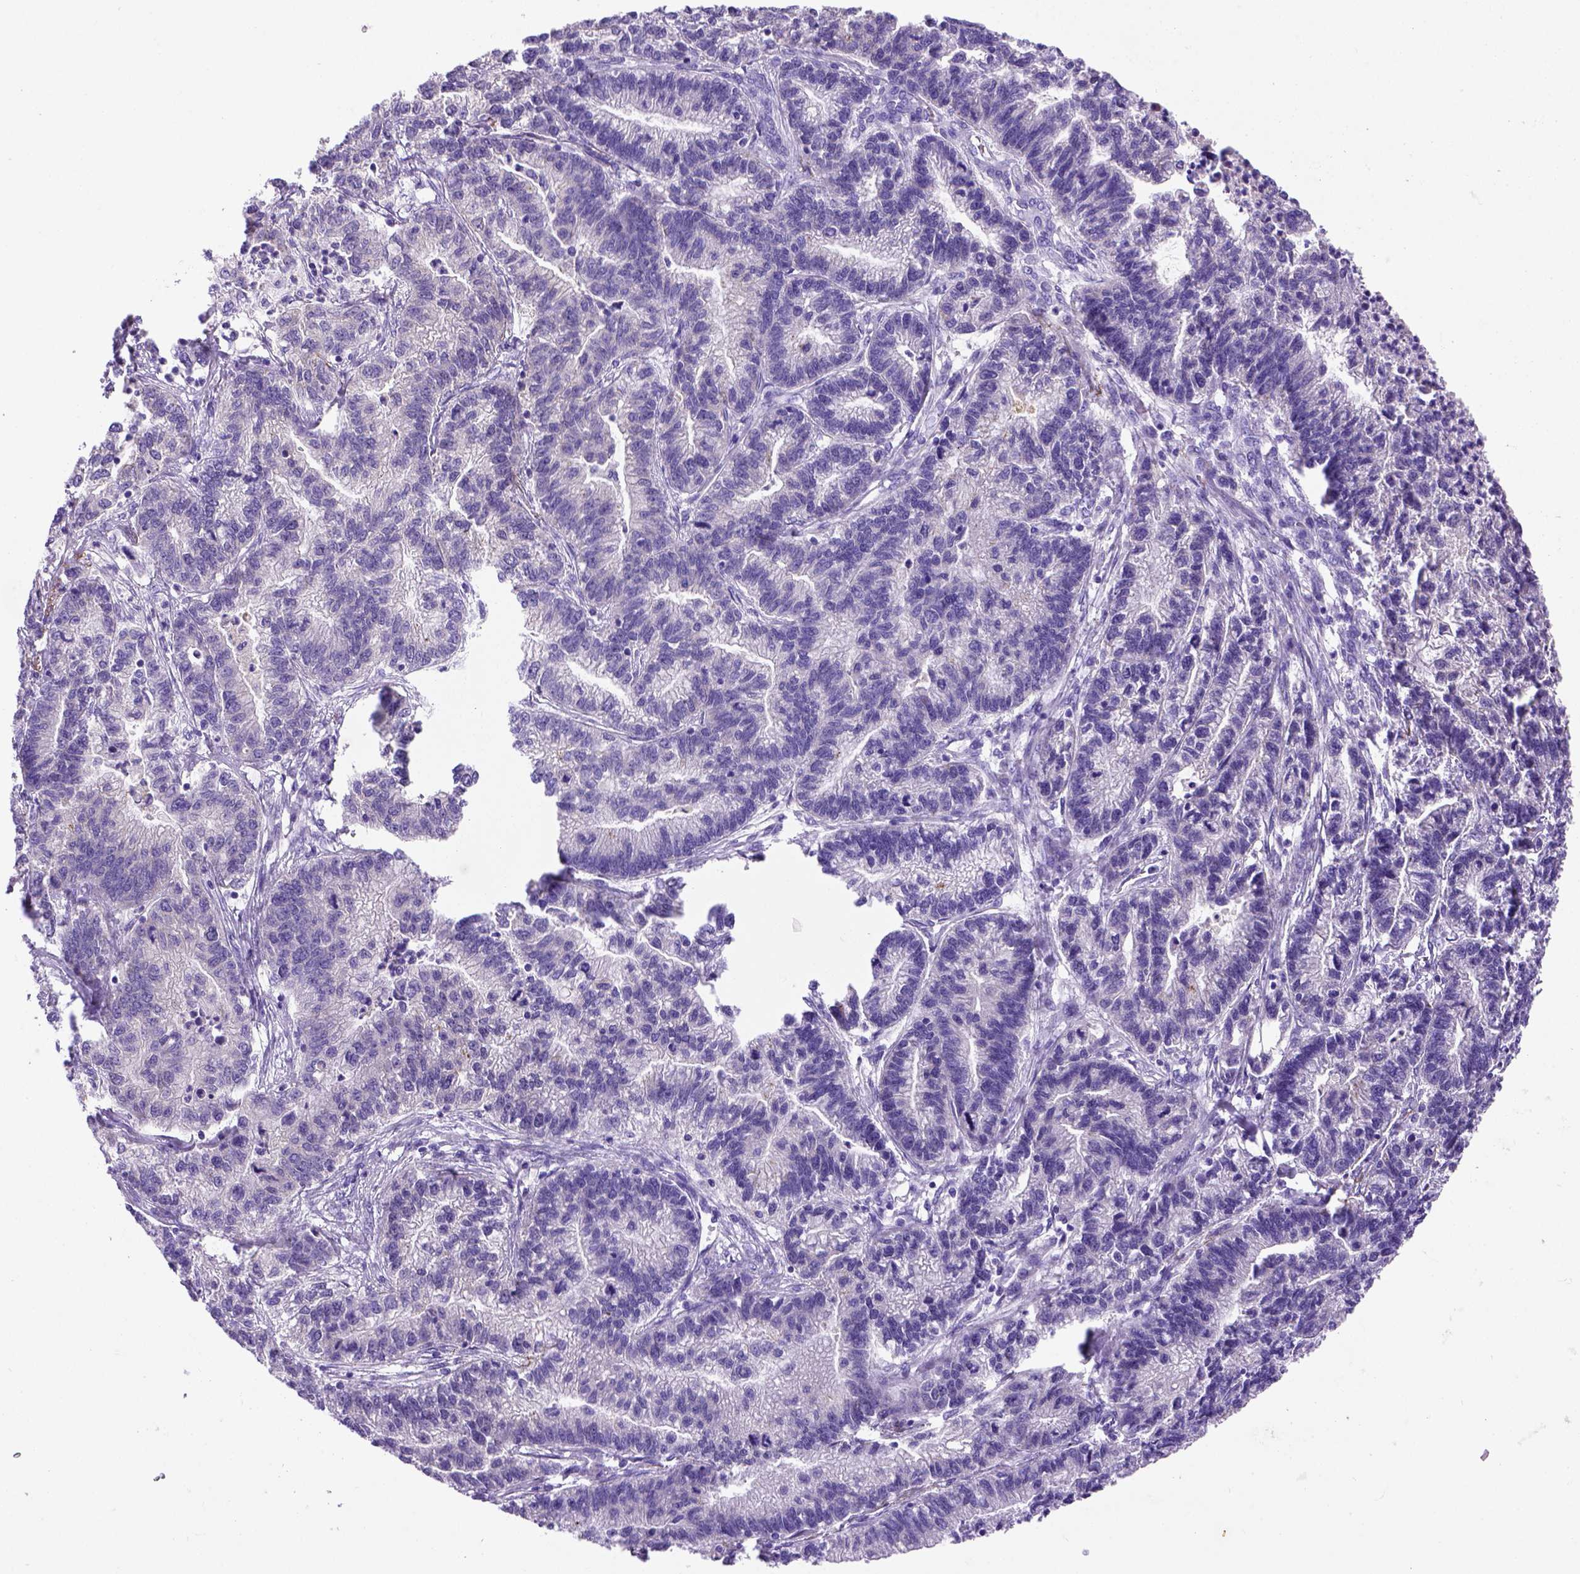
{"staining": {"intensity": "negative", "quantity": "none", "location": "none"}, "tissue": "stomach cancer", "cell_type": "Tumor cells", "image_type": "cancer", "snomed": [{"axis": "morphology", "description": "Adenocarcinoma, NOS"}, {"axis": "topography", "description": "Stomach"}], "caption": "An immunohistochemistry (IHC) photomicrograph of stomach cancer (adenocarcinoma) is shown. There is no staining in tumor cells of stomach cancer (adenocarcinoma).", "gene": "SIRPD", "patient": {"sex": "male", "age": 83}}